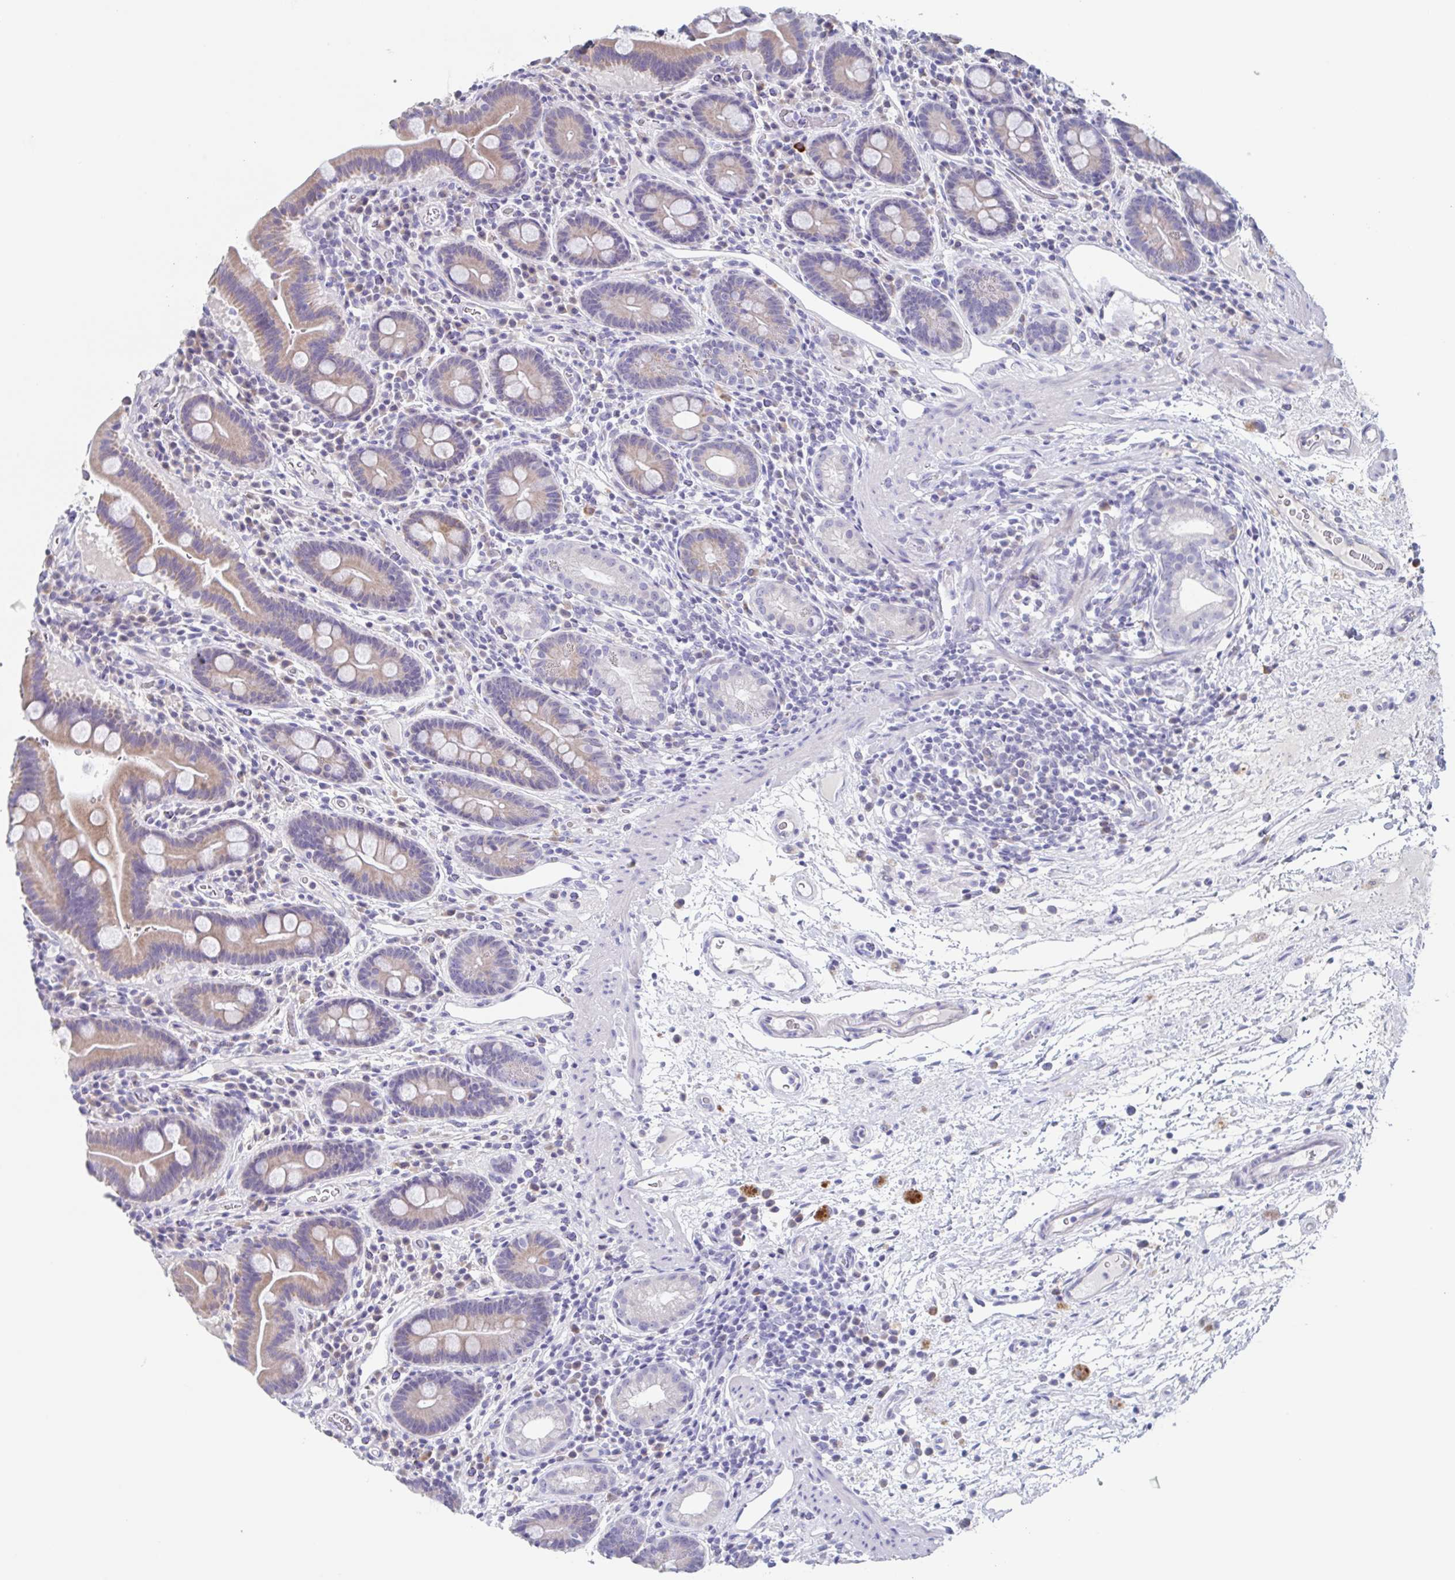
{"staining": {"intensity": "weak", "quantity": "25%-75%", "location": "cytoplasmic/membranous"}, "tissue": "small intestine", "cell_type": "Glandular cells", "image_type": "normal", "snomed": [{"axis": "morphology", "description": "Normal tissue, NOS"}, {"axis": "topography", "description": "Small intestine"}], "caption": "A low amount of weak cytoplasmic/membranous expression is seen in about 25%-75% of glandular cells in normal small intestine.", "gene": "NOXRED1", "patient": {"sex": "male", "age": 26}}